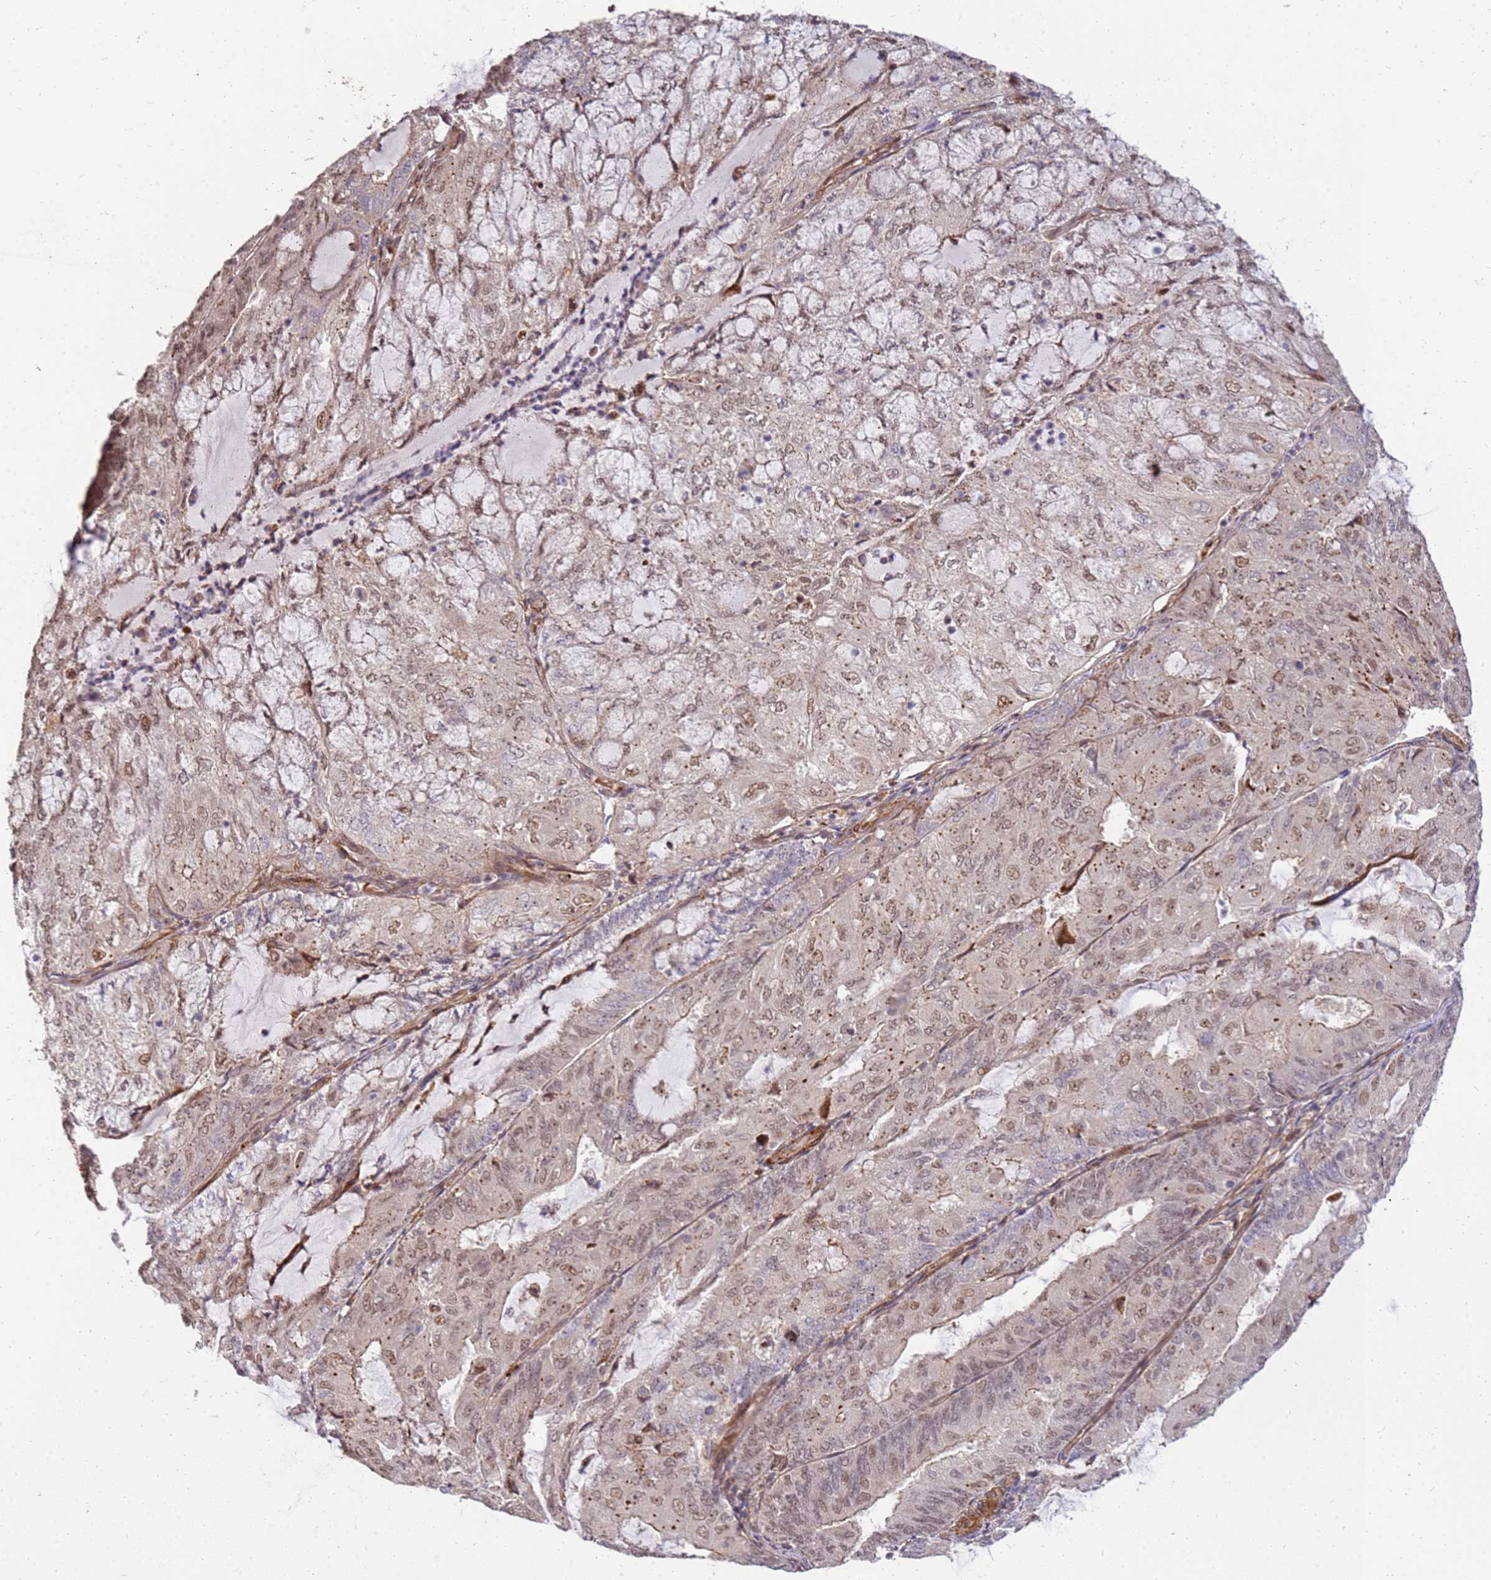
{"staining": {"intensity": "moderate", "quantity": ">75%", "location": "nuclear"}, "tissue": "endometrial cancer", "cell_type": "Tumor cells", "image_type": "cancer", "snomed": [{"axis": "morphology", "description": "Adenocarcinoma, NOS"}, {"axis": "topography", "description": "Endometrium"}], "caption": "Protein expression analysis of human endometrial adenocarcinoma reveals moderate nuclear staining in approximately >75% of tumor cells. The staining was performed using DAB to visualize the protein expression in brown, while the nuclei were stained in blue with hematoxylin (Magnification: 20x).", "gene": "ST18", "patient": {"sex": "female", "age": 81}}